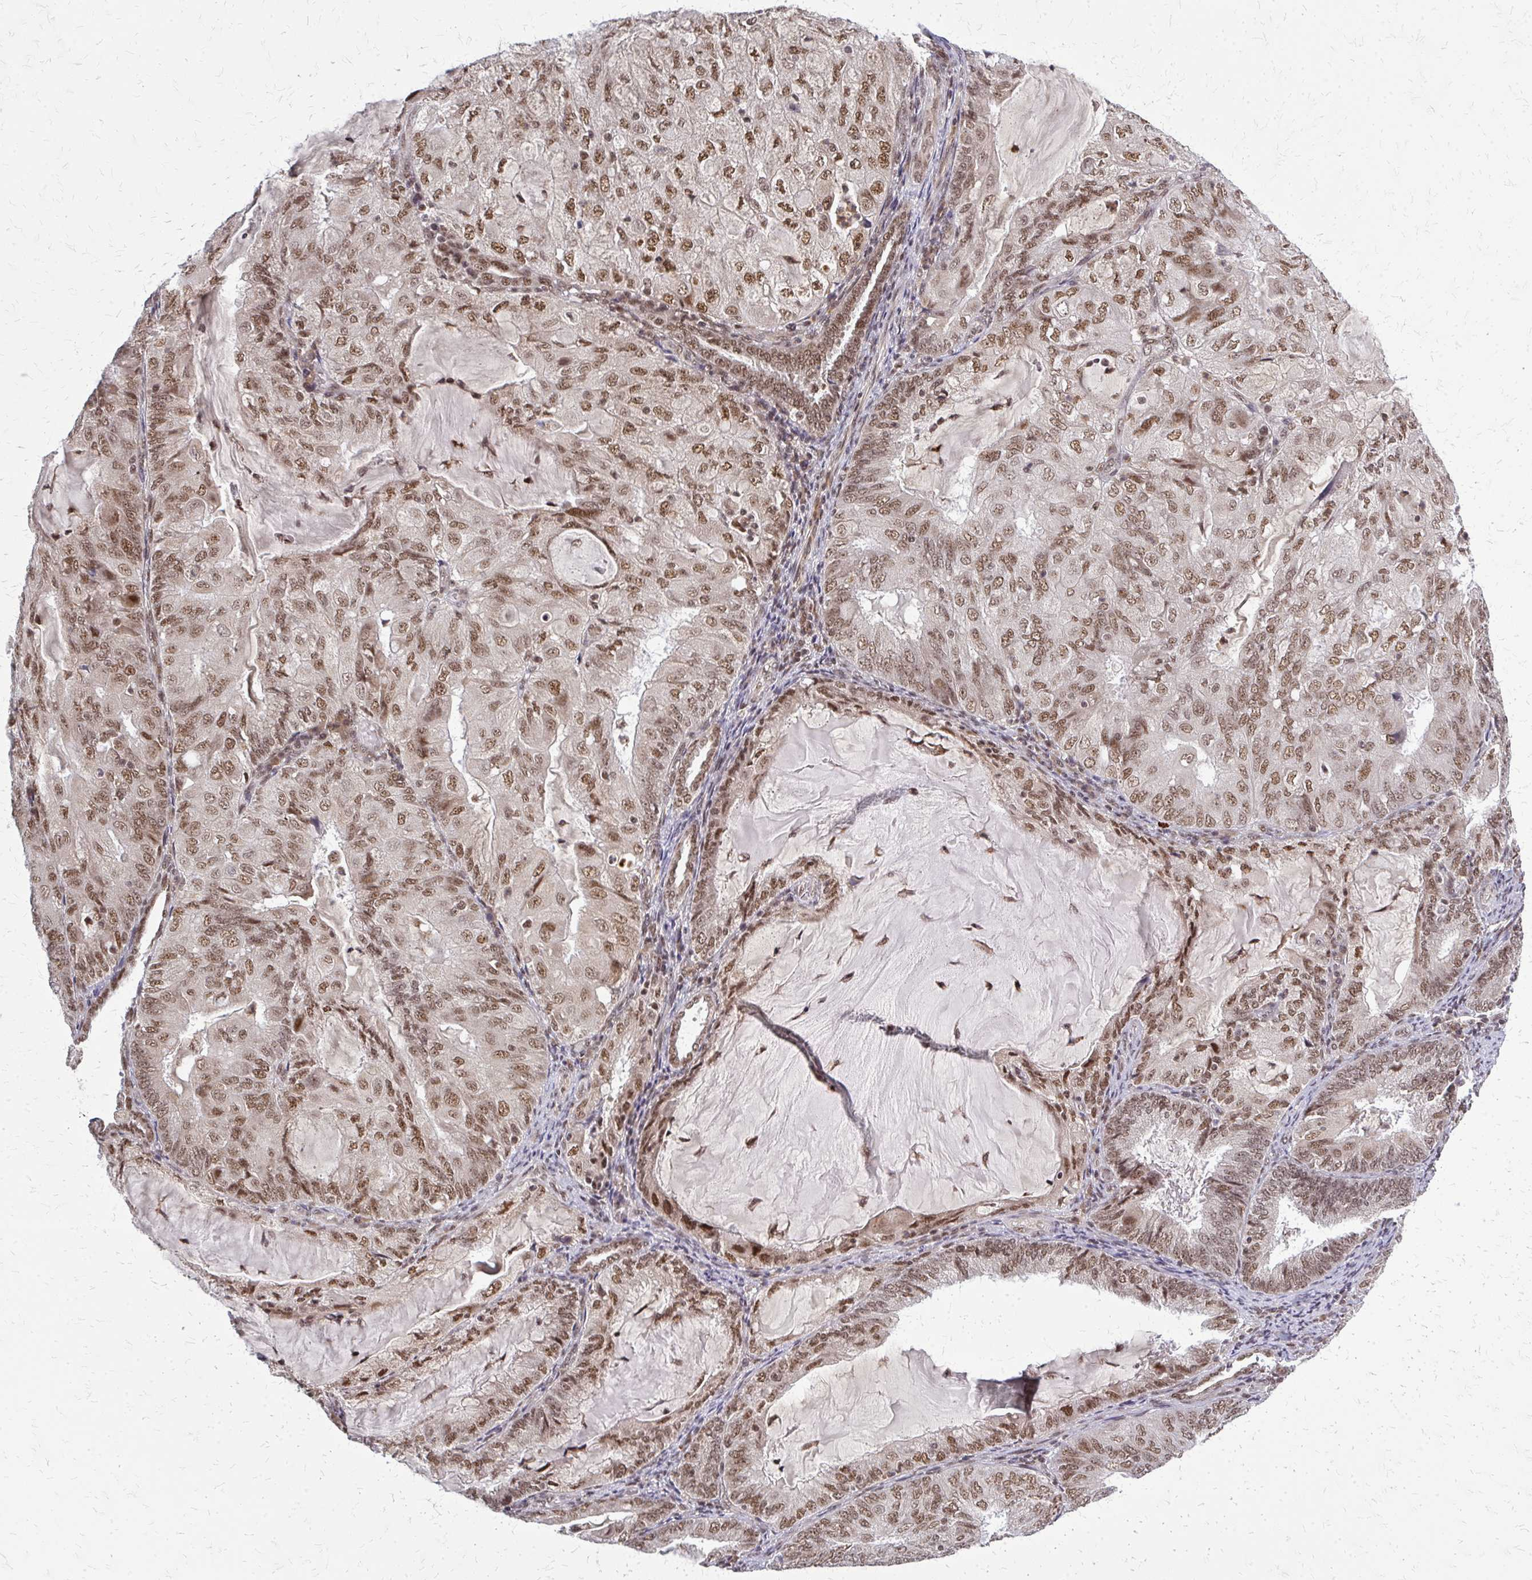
{"staining": {"intensity": "moderate", "quantity": ">75%", "location": "nuclear"}, "tissue": "endometrial cancer", "cell_type": "Tumor cells", "image_type": "cancer", "snomed": [{"axis": "morphology", "description": "Adenocarcinoma, NOS"}, {"axis": "topography", "description": "Endometrium"}], "caption": "Approximately >75% of tumor cells in adenocarcinoma (endometrial) display moderate nuclear protein expression as visualized by brown immunohistochemical staining.", "gene": "HDAC3", "patient": {"sex": "female", "age": 81}}